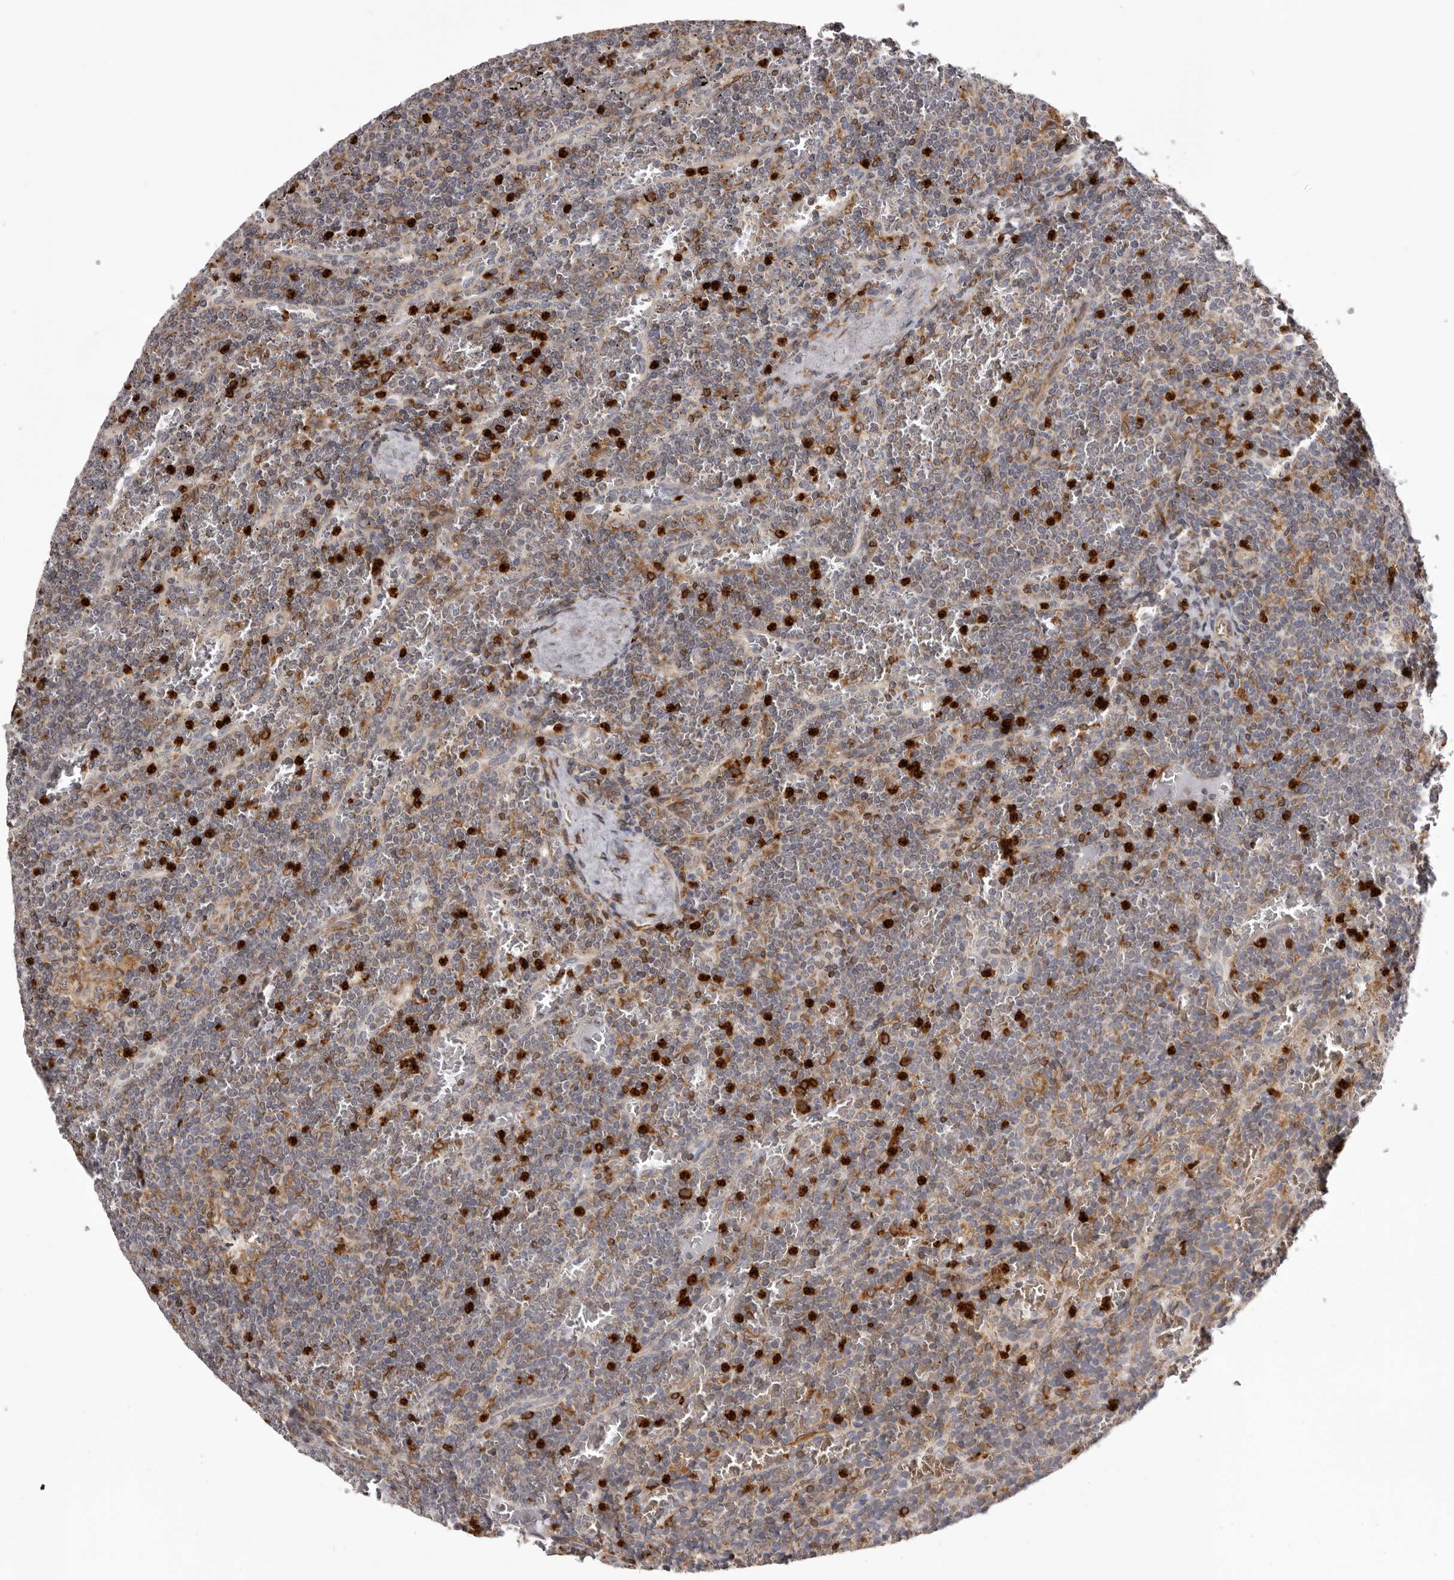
{"staining": {"intensity": "negative", "quantity": "none", "location": "none"}, "tissue": "lymphoma", "cell_type": "Tumor cells", "image_type": "cancer", "snomed": [{"axis": "morphology", "description": "Malignant lymphoma, non-Hodgkin's type, Low grade"}, {"axis": "topography", "description": "Spleen"}], "caption": "A high-resolution micrograph shows immunohistochemistry (IHC) staining of malignant lymphoma, non-Hodgkin's type (low-grade), which reveals no significant staining in tumor cells.", "gene": "C4orf3", "patient": {"sex": "female", "age": 19}}